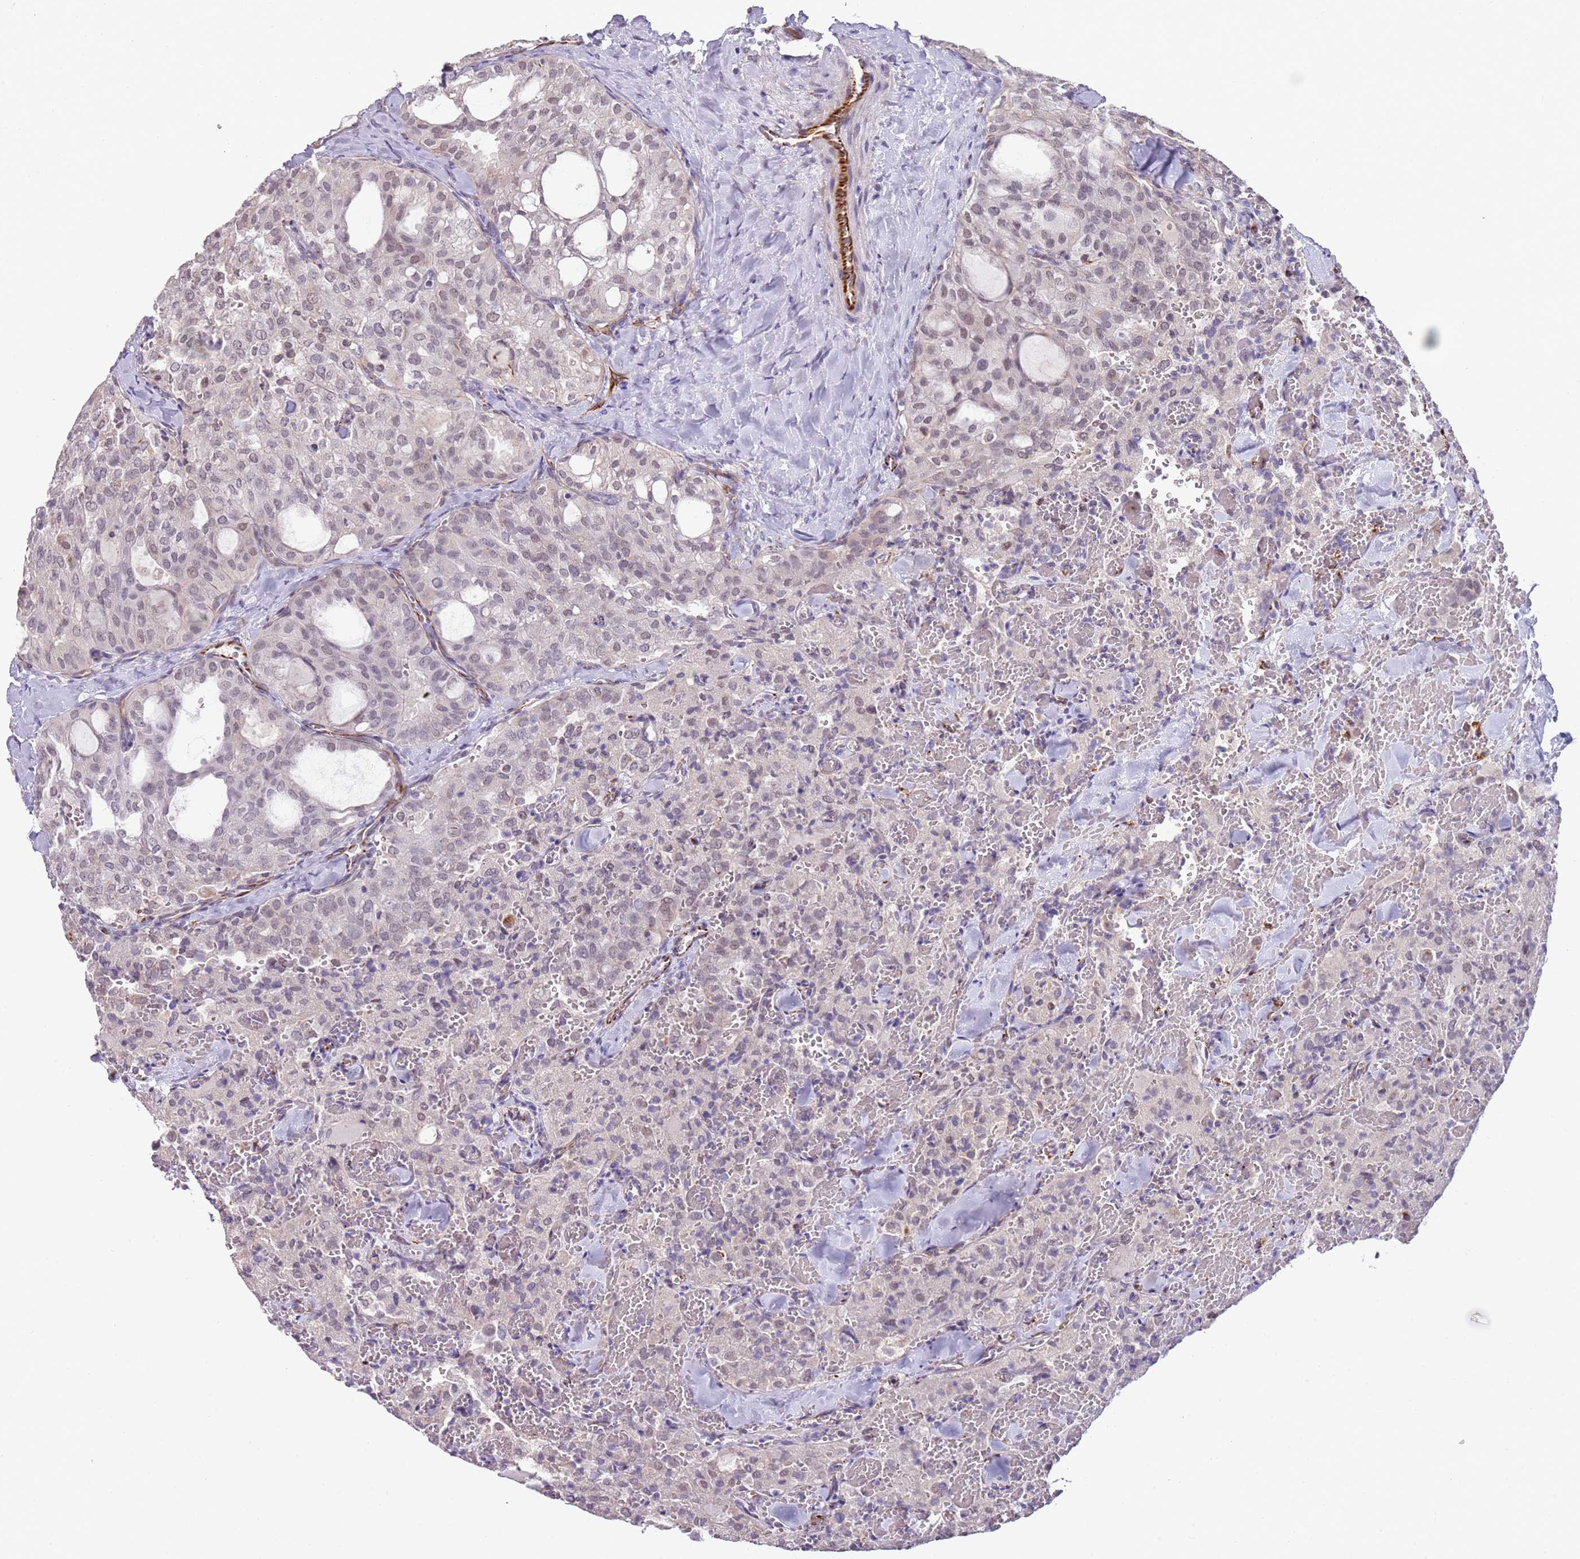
{"staining": {"intensity": "negative", "quantity": "none", "location": "none"}, "tissue": "thyroid cancer", "cell_type": "Tumor cells", "image_type": "cancer", "snomed": [{"axis": "morphology", "description": "Follicular adenoma carcinoma, NOS"}, {"axis": "topography", "description": "Thyroid gland"}], "caption": "Tumor cells show no significant protein positivity in follicular adenoma carcinoma (thyroid).", "gene": "NBPF3", "patient": {"sex": "male", "age": 75}}